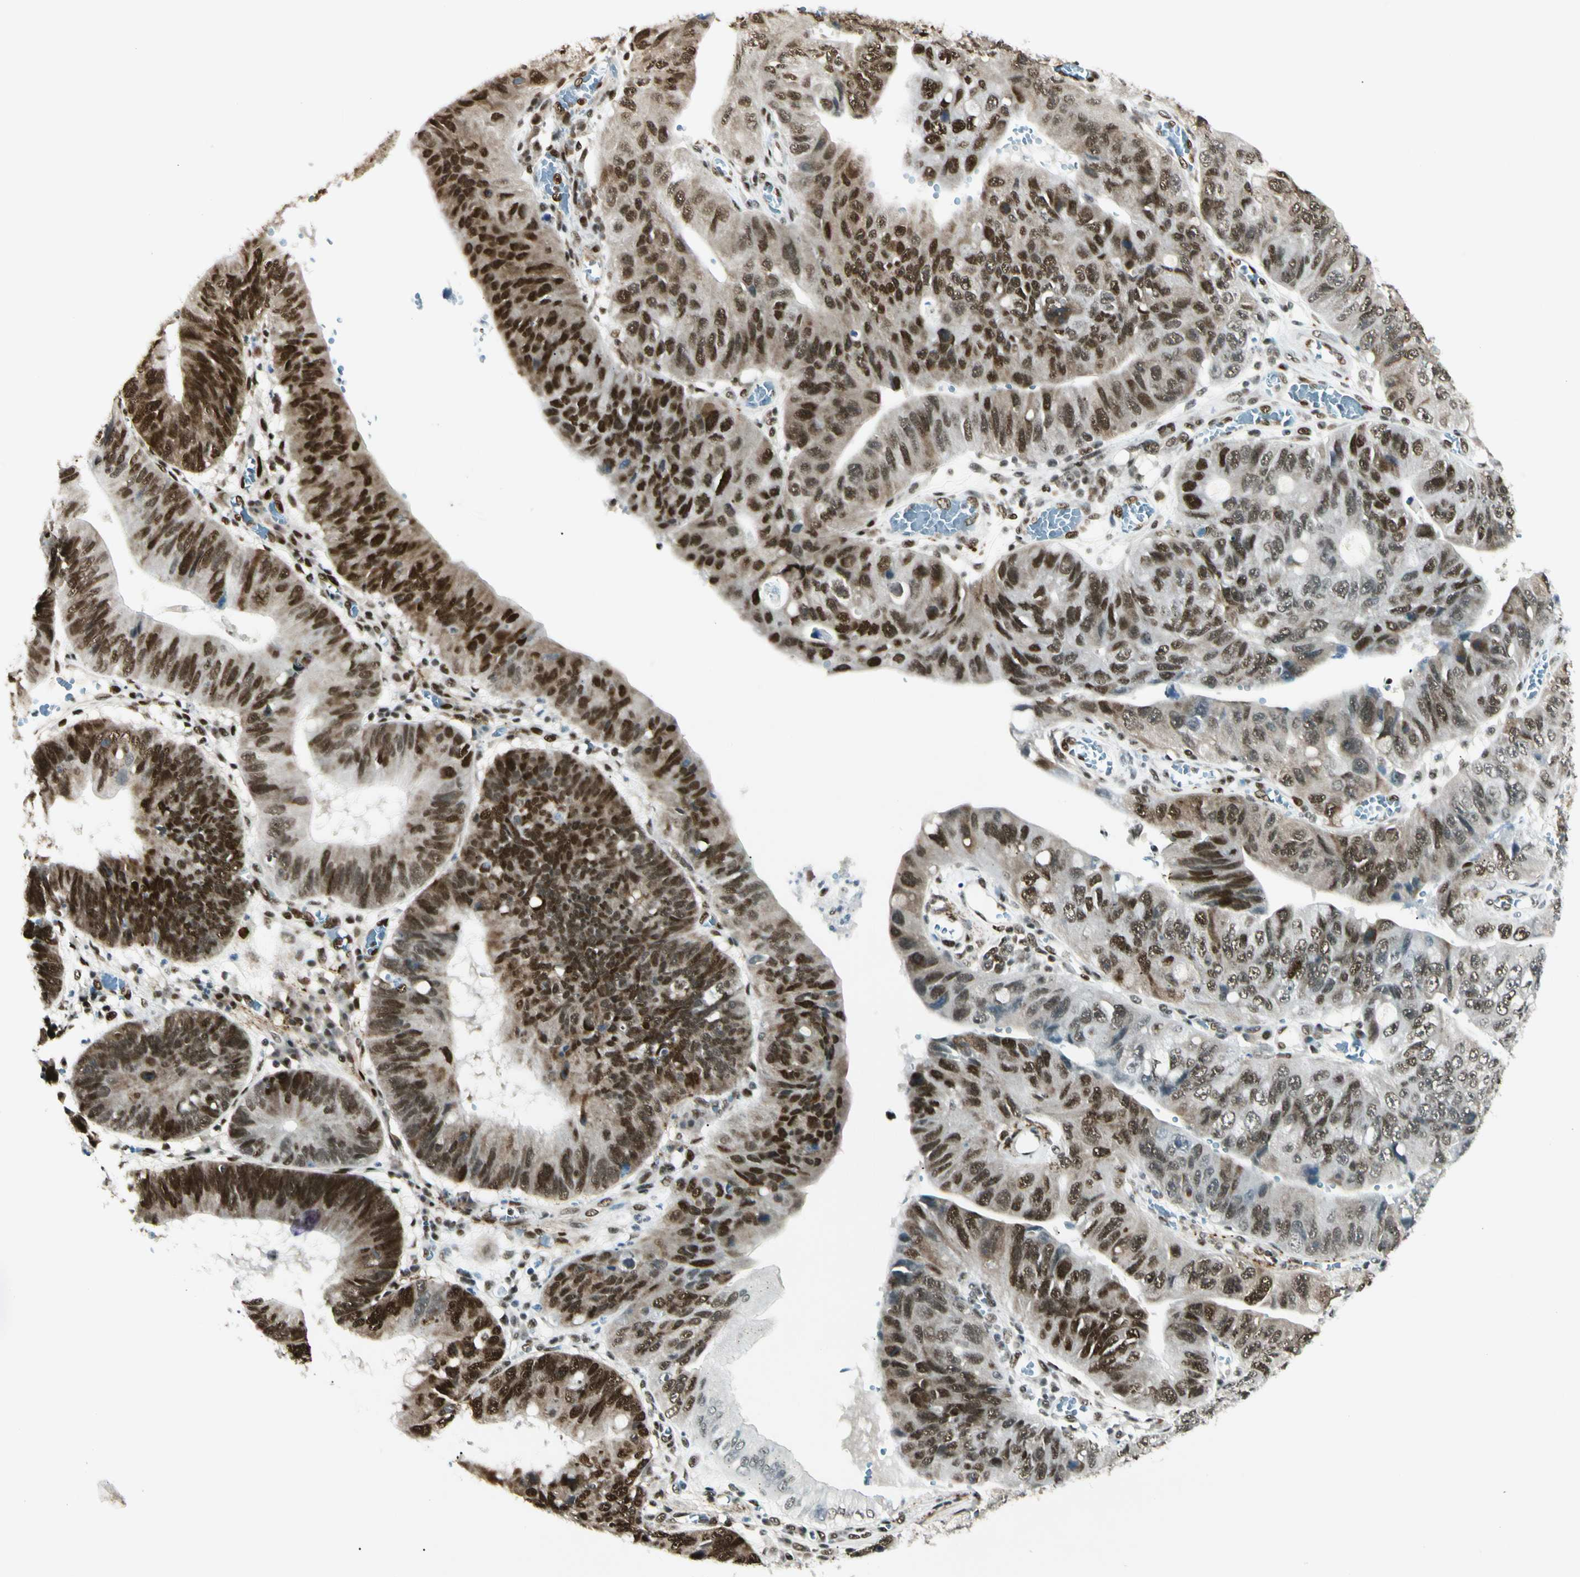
{"staining": {"intensity": "strong", "quantity": ">75%", "location": "cytoplasmic/membranous,nuclear"}, "tissue": "stomach cancer", "cell_type": "Tumor cells", "image_type": "cancer", "snomed": [{"axis": "morphology", "description": "Adenocarcinoma, NOS"}, {"axis": "topography", "description": "Stomach"}], "caption": "Approximately >75% of tumor cells in stomach cancer display strong cytoplasmic/membranous and nuclear protein positivity as visualized by brown immunohistochemical staining.", "gene": "FUS", "patient": {"sex": "male", "age": 59}}